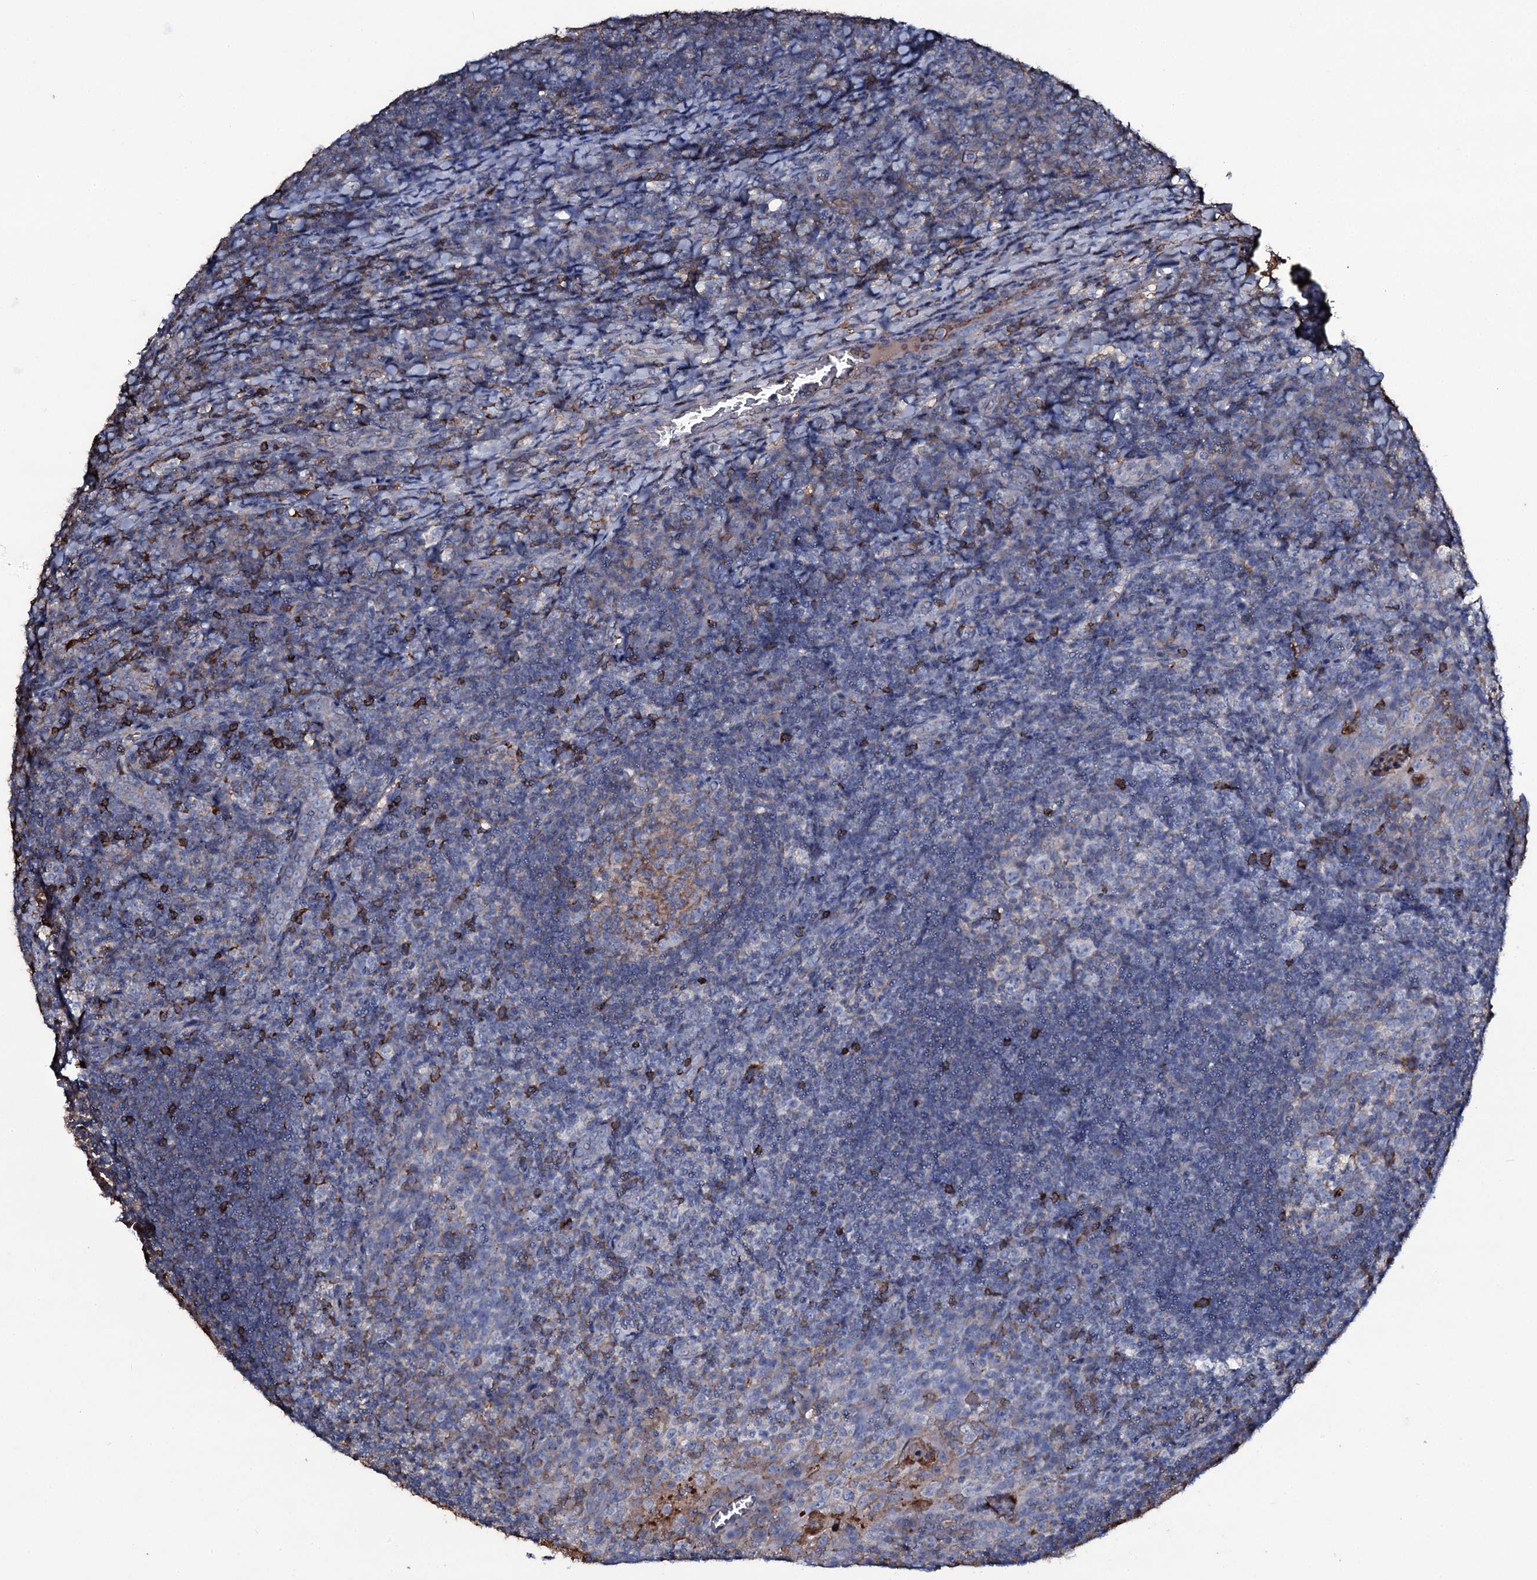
{"staining": {"intensity": "moderate", "quantity": "<25%", "location": "cytoplasmic/membranous"}, "tissue": "tonsil", "cell_type": "Germinal center cells", "image_type": "normal", "snomed": [{"axis": "morphology", "description": "Normal tissue, NOS"}, {"axis": "topography", "description": "Tonsil"}], "caption": "IHC (DAB (3,3'-diaminobenzidine)) staining of unremarkable human tonsil shows moderate cytoplasmic/membranous protein expression in approximately <25% of germinal center cells.", "gene": "EDN1", "patient": {"sex": "male", "age": 17}}